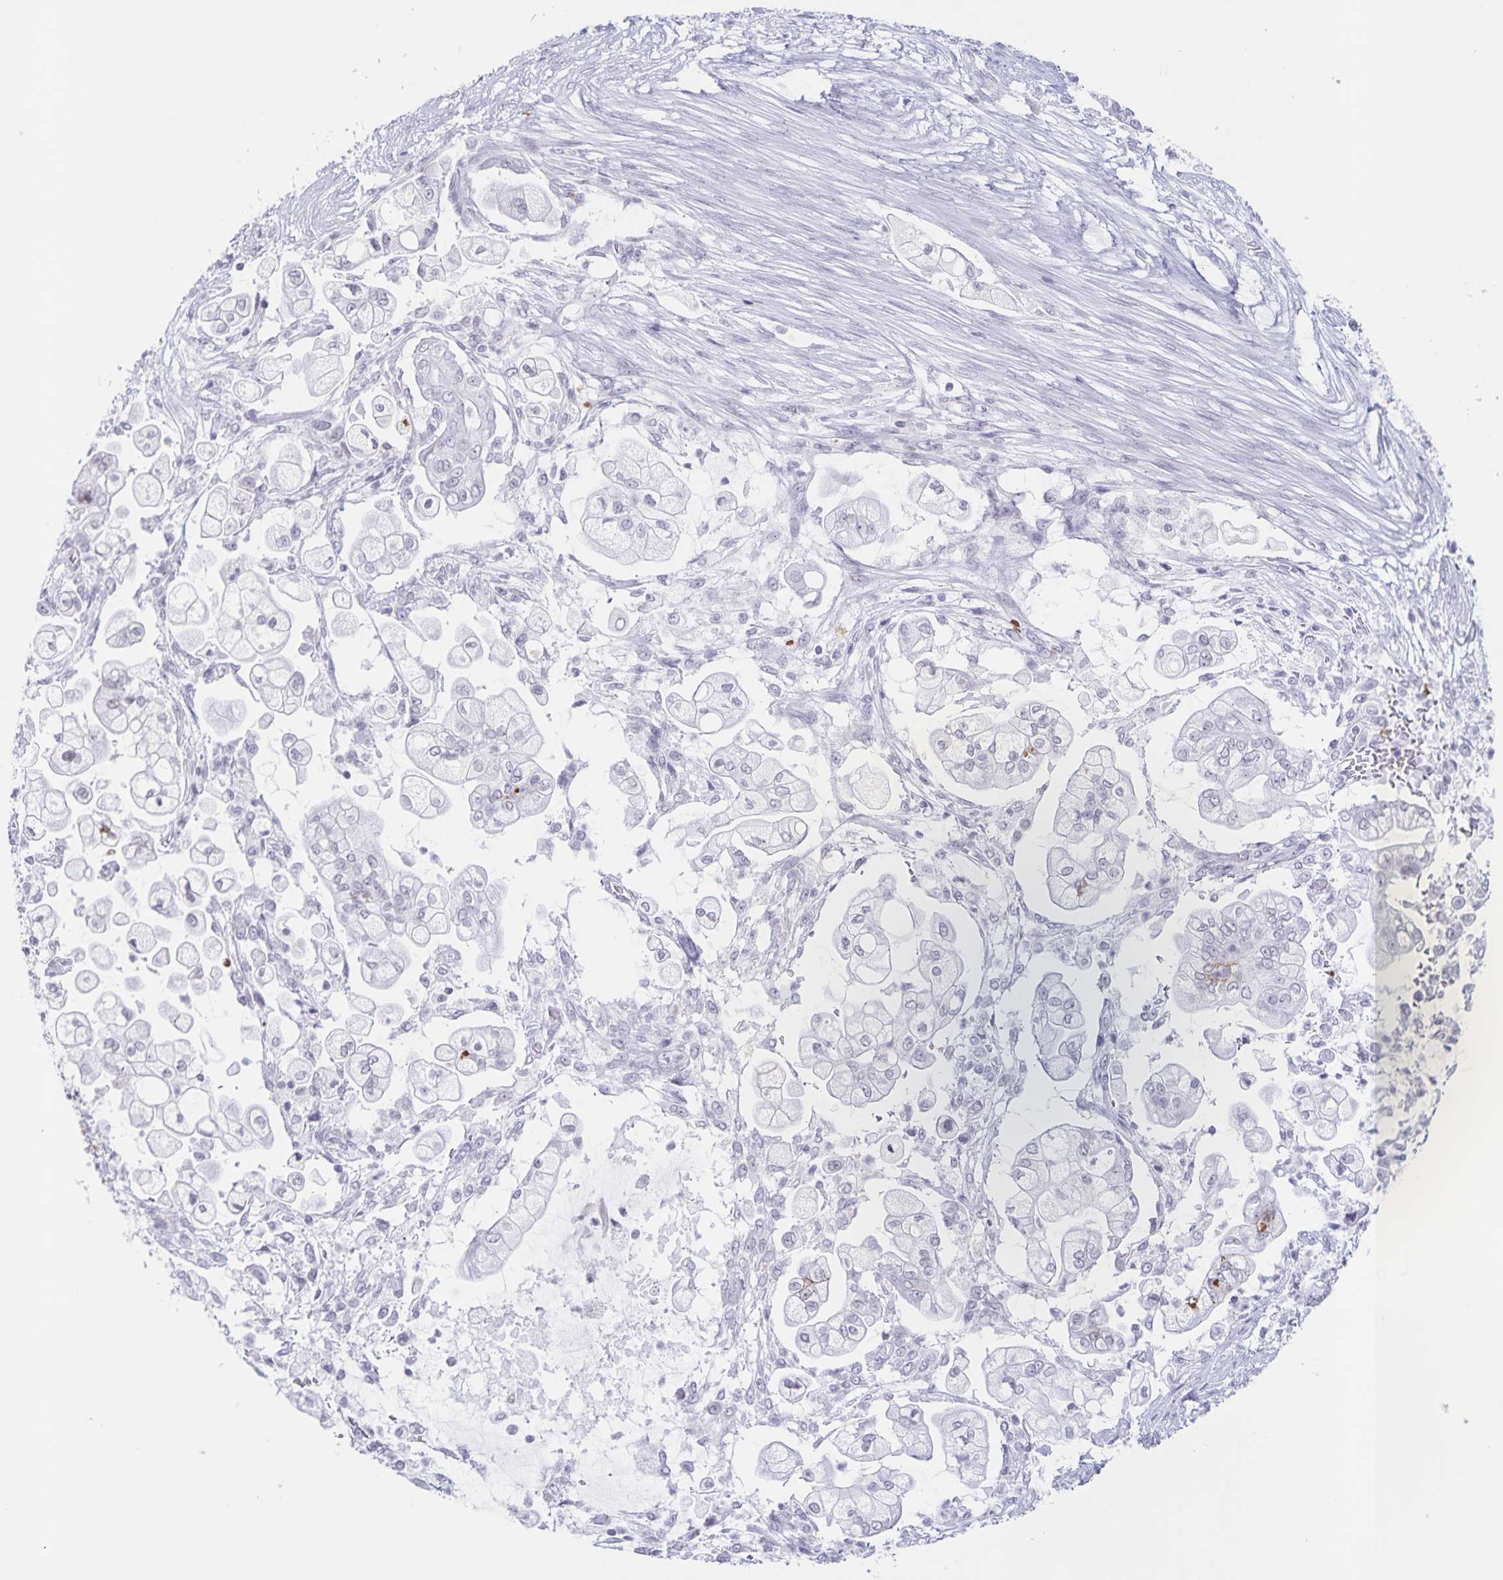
{"staining": {"intensity": "negative", "quantity": "none", "location": "none"}, "tissue": "pancreatic cancer", "cell_type": "Tumor cells", "image_type": "cancer", "snomed": [{"axis": "morphology", "description": "Adenocarcinoma, NOS"}, {"axis": "topography", "description": "Pancreas"}], "caption": "Photomicrograph shows no protein staining in tumor cells of pancreatic adenocarcinoma tissue.", "gene": "LCE6A", "patient": {"sex": "female", "age": 69}}